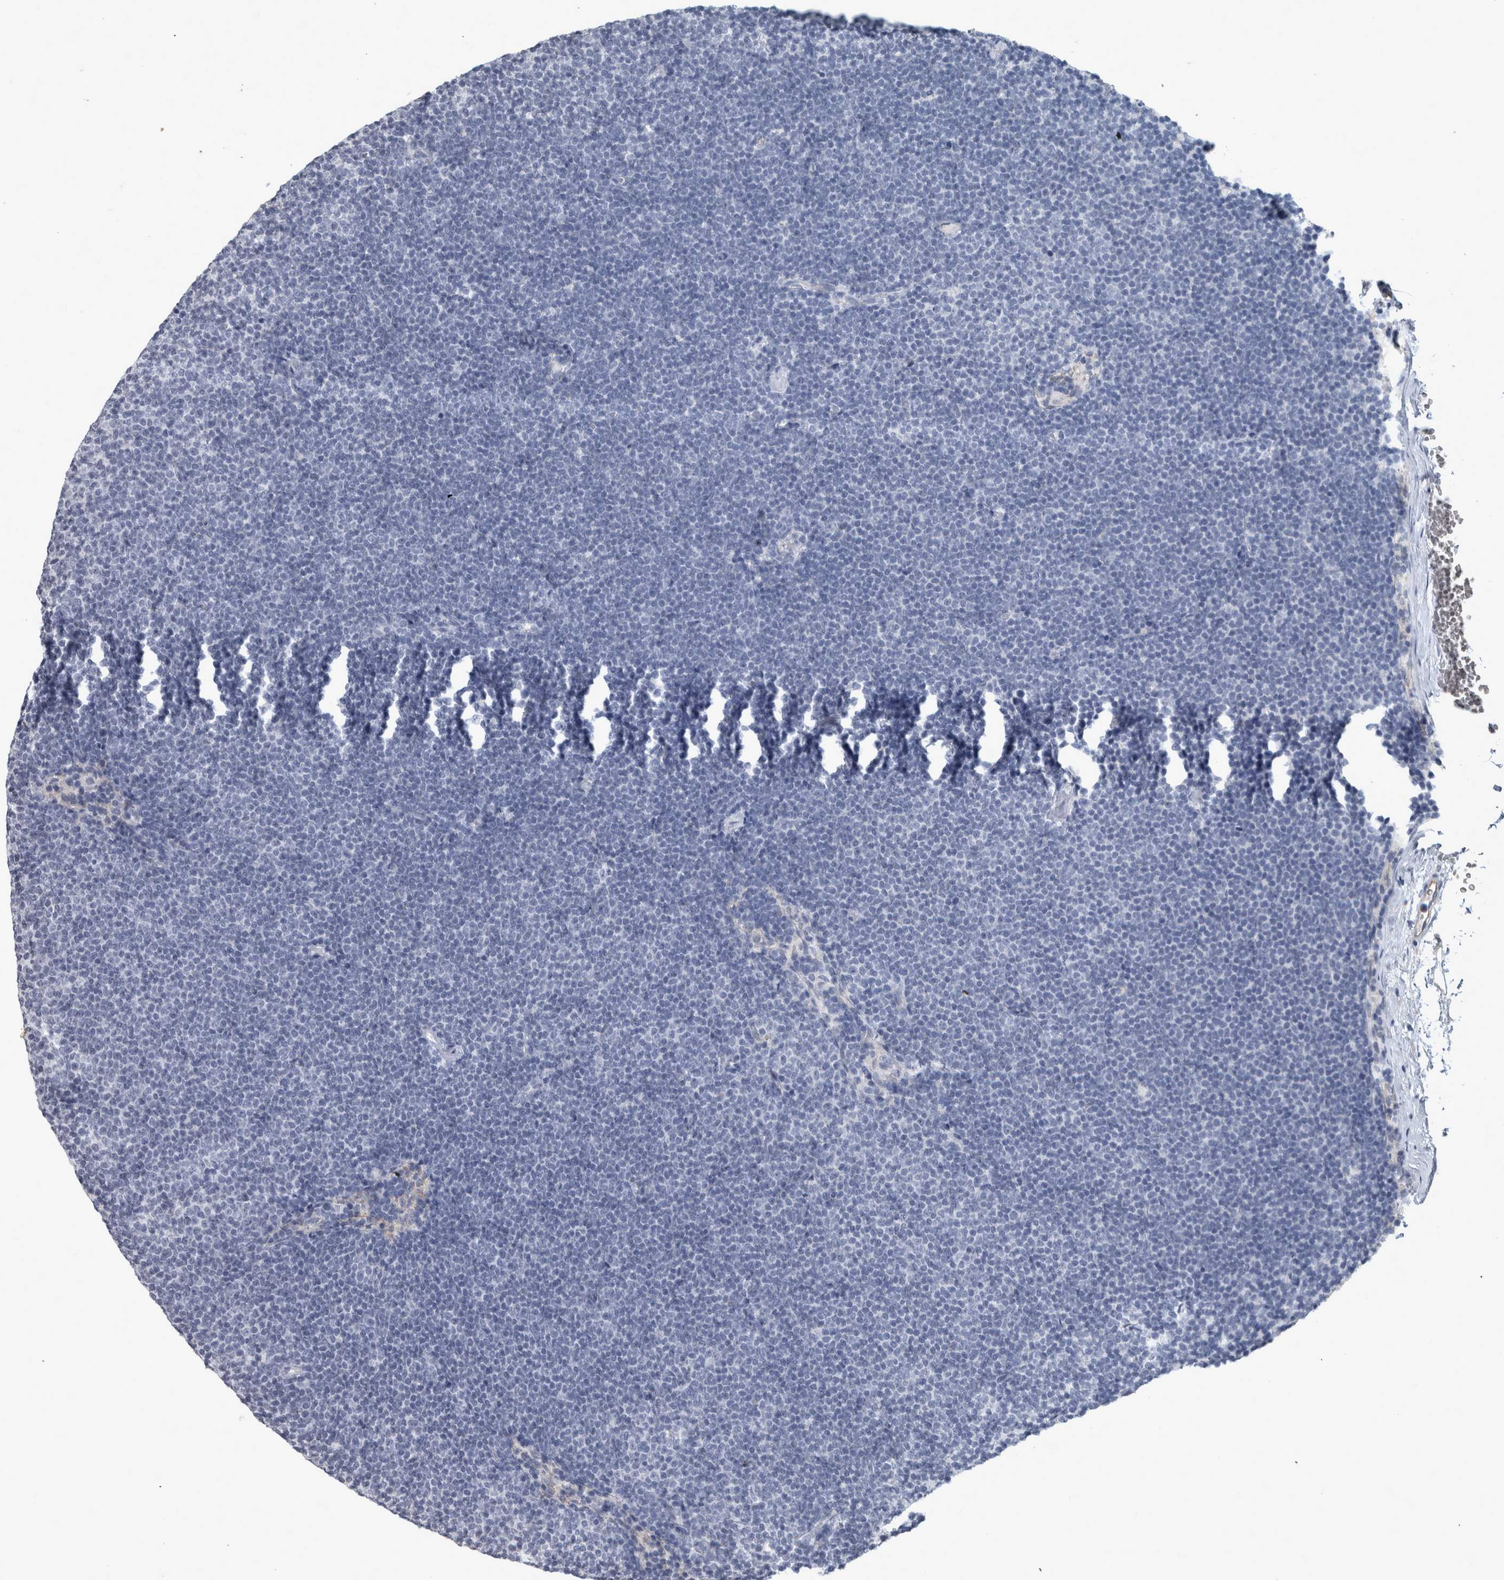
{"staining": {"intensity": "negative", "quantity": "none", "location": "none"}, "tissue": "lymphoma", "cell_type": "Tumor cells", "image_type": "cancer", "snomed": [{"axis": "morphology", "description": "Malignant lymphoma, non-Hodgkin's type, Low grade"}, {"axis": "topography", "description": "Lymph node"}], "caption": "IHC photomicrograph of neoplastic tissue: human lymphoma stained with DAB reveals no significant protein positivity in tumor cells. (Stains: DAB immunohistochemistry (IHC) with hematoxylin counter stain, Microscopy: brightfield microscopy at high magnification).", "gene": "DSG2", "patient": {"sex": "female", "age": 53}}